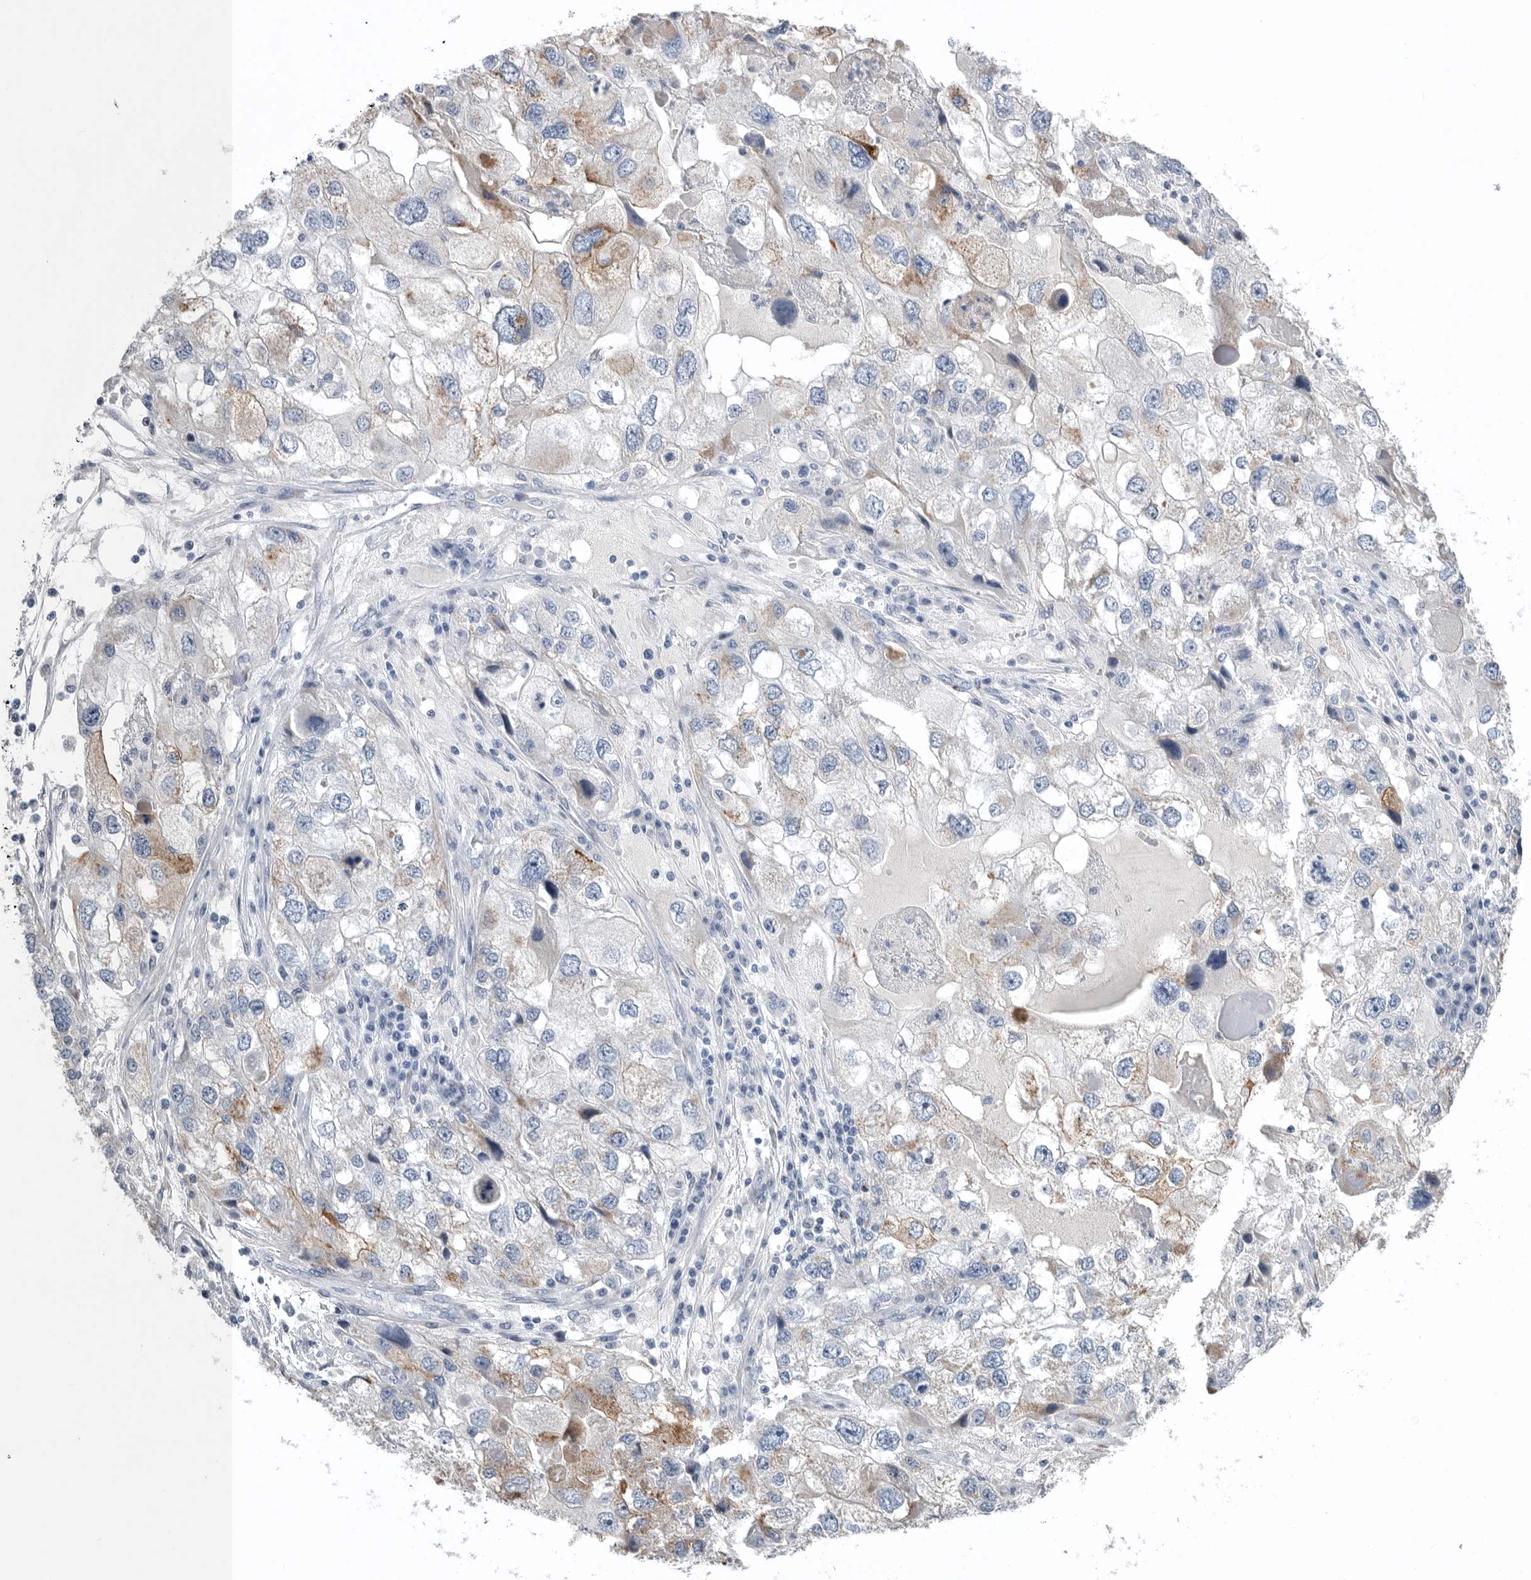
{"staining": {"intensity": "moderate", "quantity": "<25%", "location": "cytoplasmic/membranous"}, "tissue": "endometrial cancer", "cell_type": "Tumor cells", "image_type": "cancer", "snomed": [{"axis": "morphology", "description": "Adenocarcinoma, NOS"}, {"axis": "topography", "description": "Endometrium"}], "caption": "Immunohistochemical staining of adenocarcinoma (endometrial) exhibits moderate cytoplasmic/membranous protein positivity in approximately <25% of tumor cells. The staining was performed using DAB (3,3'-diaminobenzidine) to visualize the protein expression in brown, while the nuclei were stained in blue with hematoxylin (Magnification: 20x).", "gene": "TIMP1", "patient": {"sex": "female", "age": 49}}